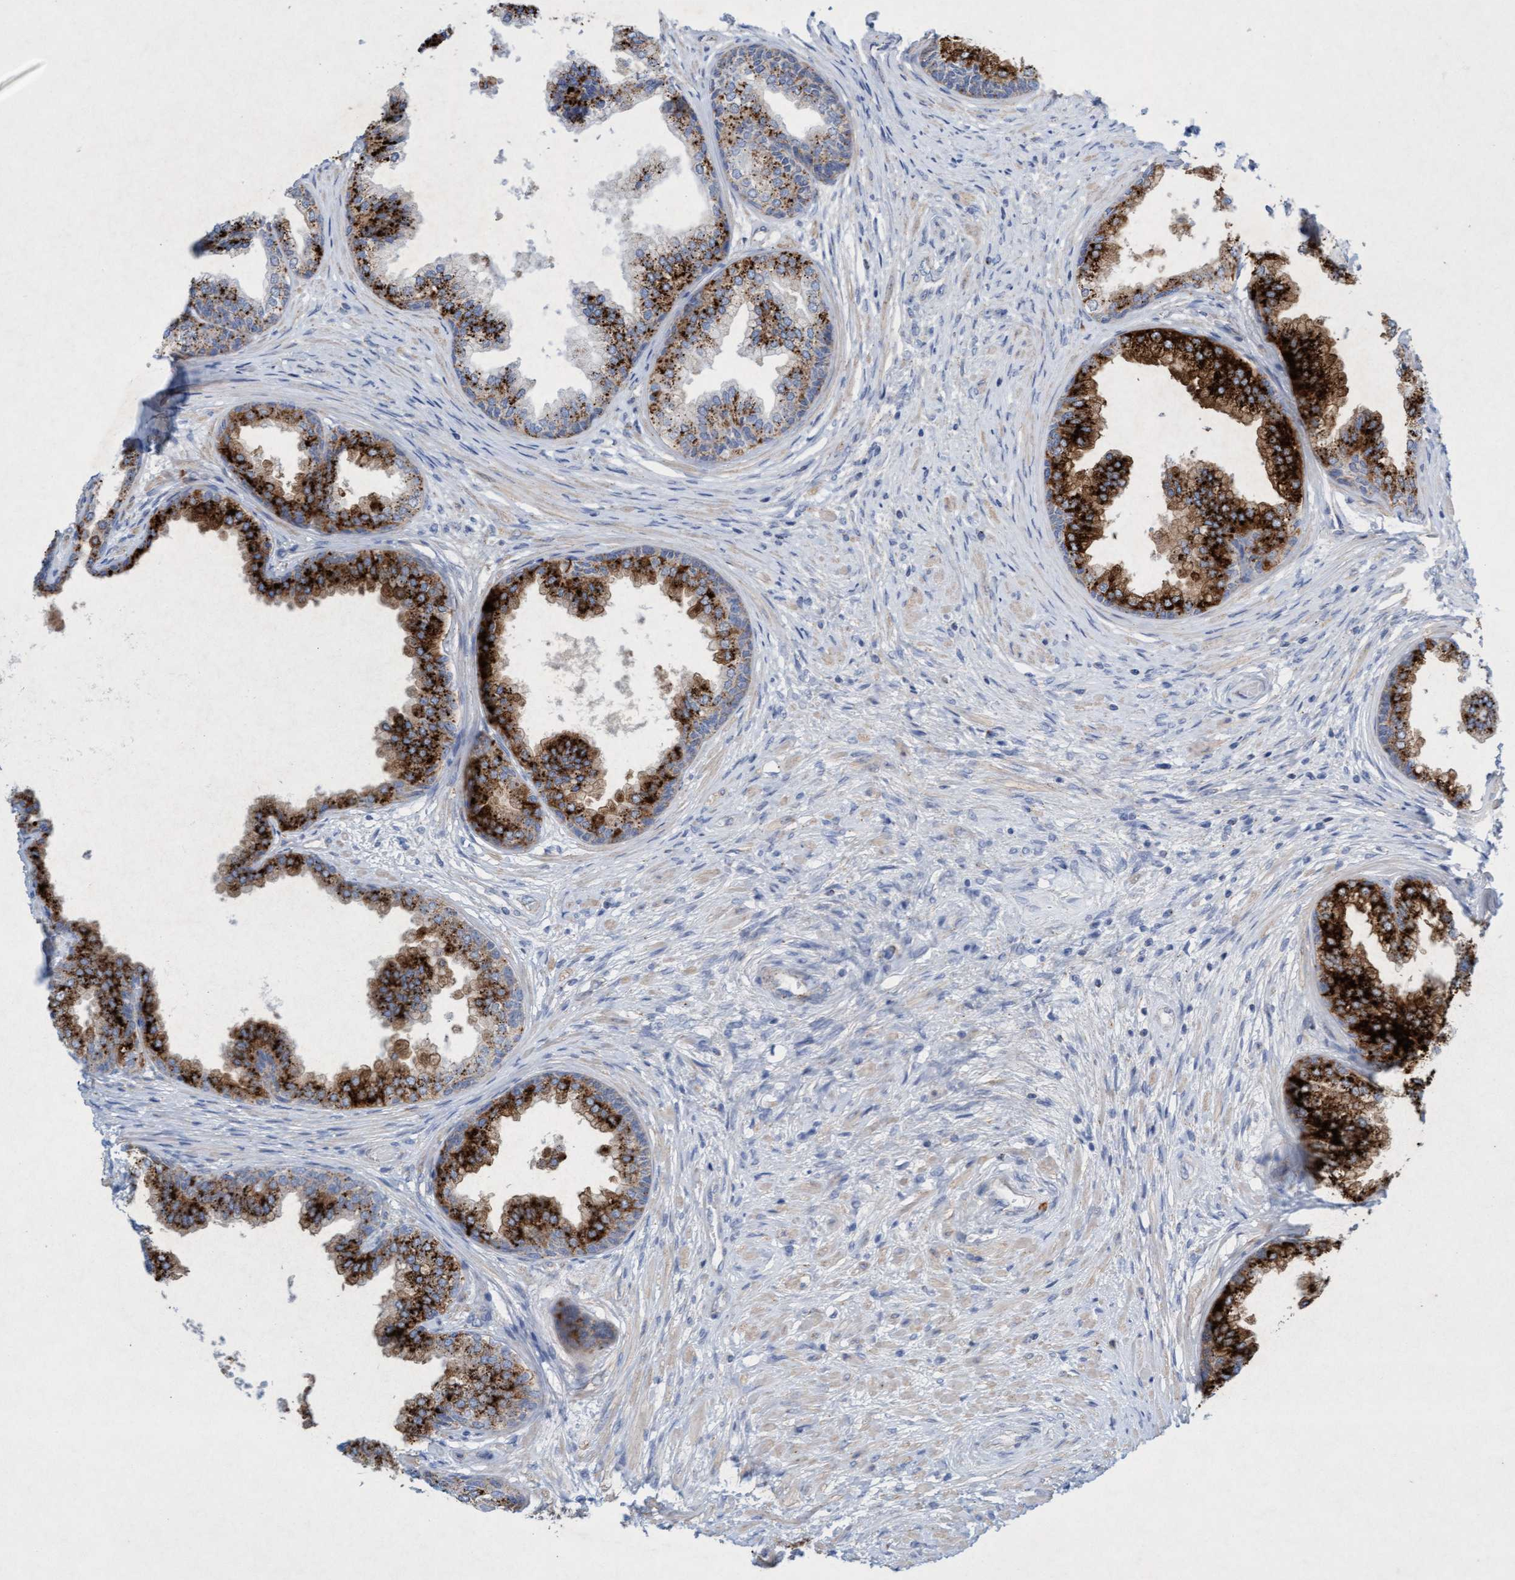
{"staining": {"intensity": "strong", "quantity": "25%-75%", "location": "cytoplasmic/membranous"}, "tissue": "prostate", "cell_type": "Glandular cells", "image_type": "normal", "snomed": [{"axis": "morphology", "description": "Normal tissue, NOS"}, {"axis": "topography", "description": "Prostate"}], "caption": "Brown immunohistochemical staining in benign prostate exhibits strong cytoplasmic/membranous expression in approximately 25%-75% of glandular cells. The staining is performed using DAB brown chromogen to label protein expression. The nuclei are counter-stained blue using hematoxylin.", "gene": "SGSH", "patient": {"sex": "male", "age": 76}}